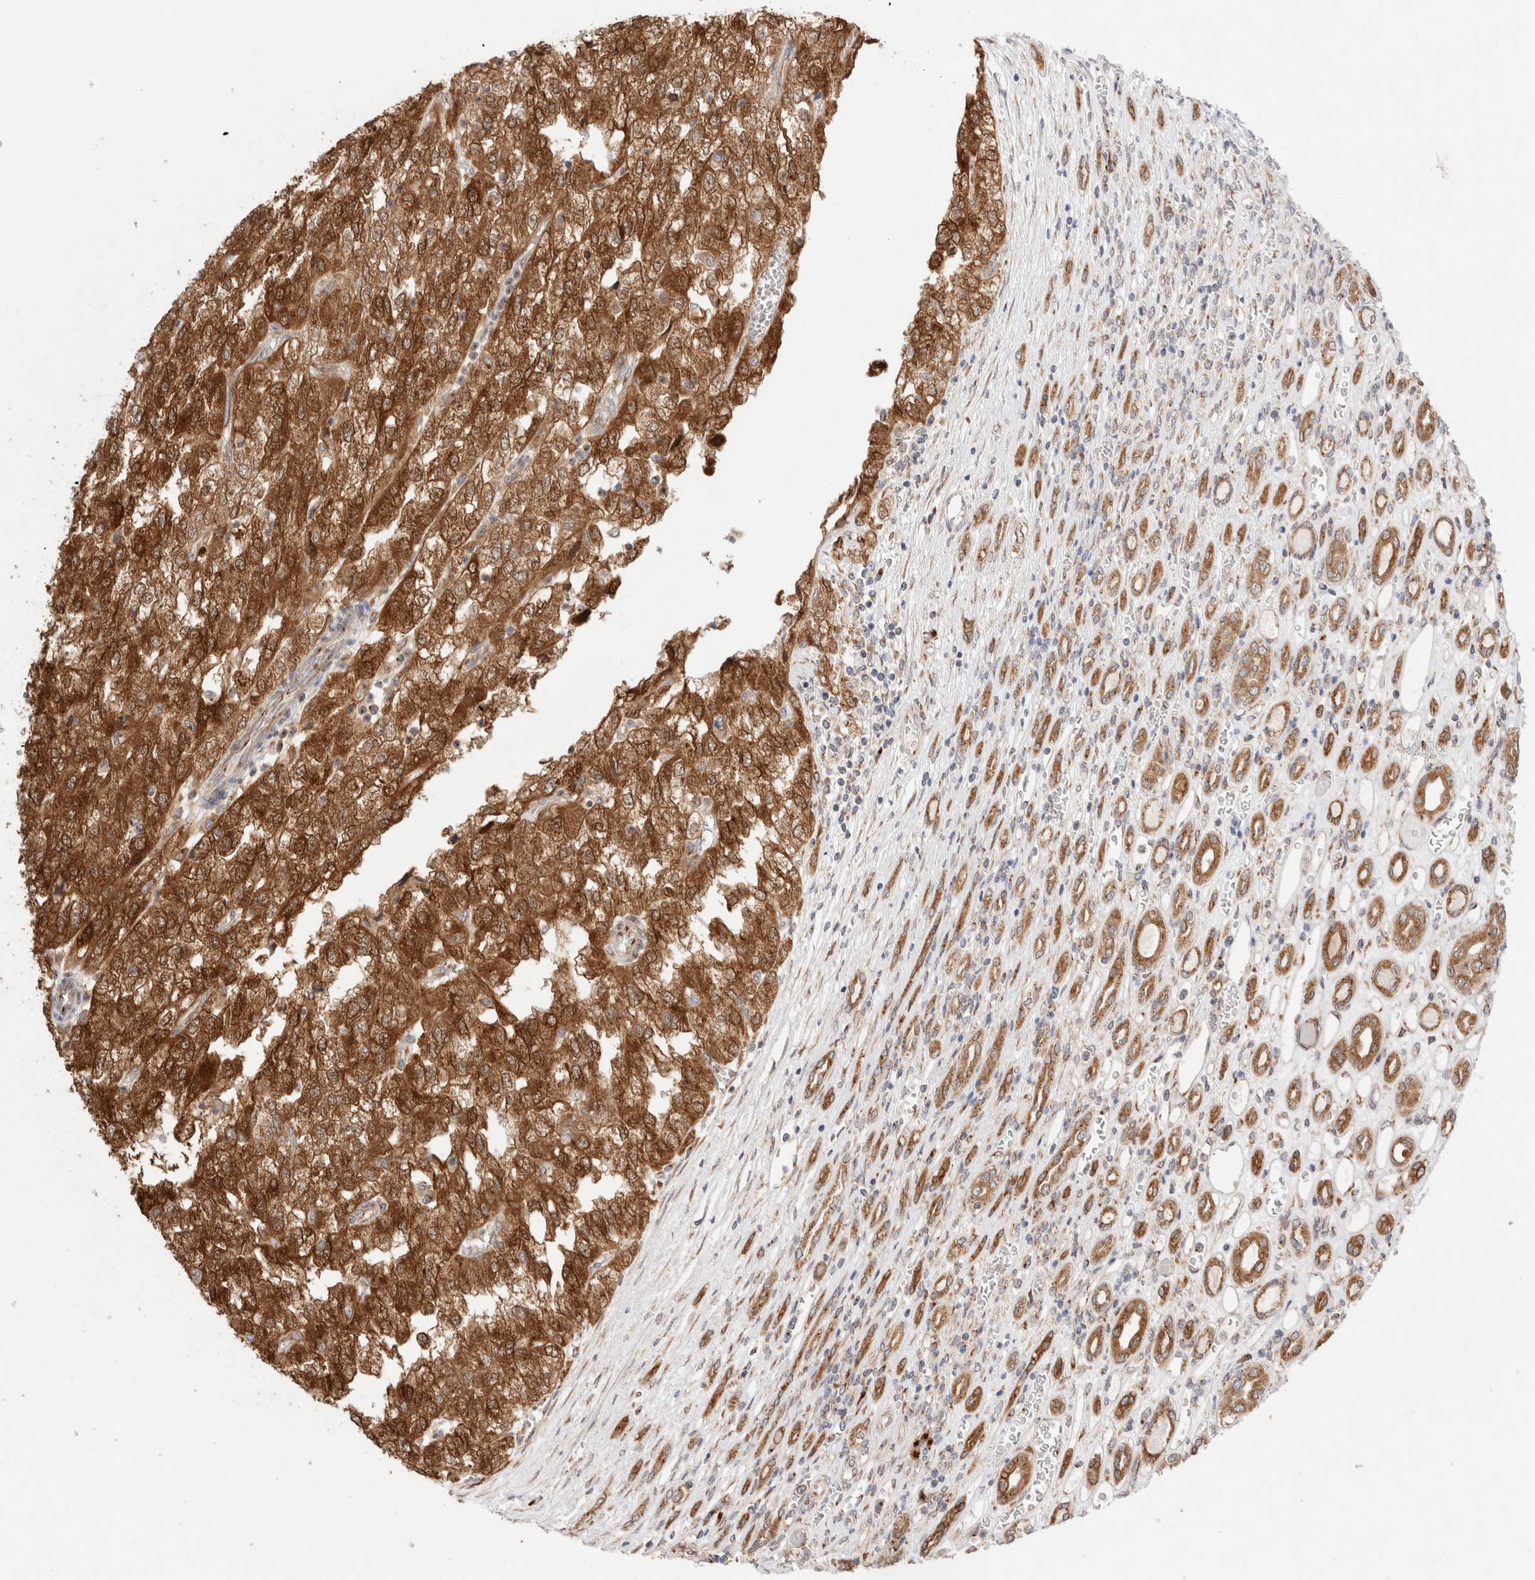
{"staining": {"intensity": "strong", "quantity": ">75%", "location": "cytoplasmic/membranous"}, "tissue": "renal cancer", "cell_type": "Tumor cells", "image_type": "cancer", "snomed": [{"axis": "morphology", "description": "Adenocarcinoma, NOS"}, {"axis": "topography", "description": "Kidney"}], "caption": "A brown stain labels strong cytoplasmic/membranous positivity of a protein in renal cancer tumor cells.", "gene": "LMAN2L", "patient": {"sex": "female", "age": 54}}